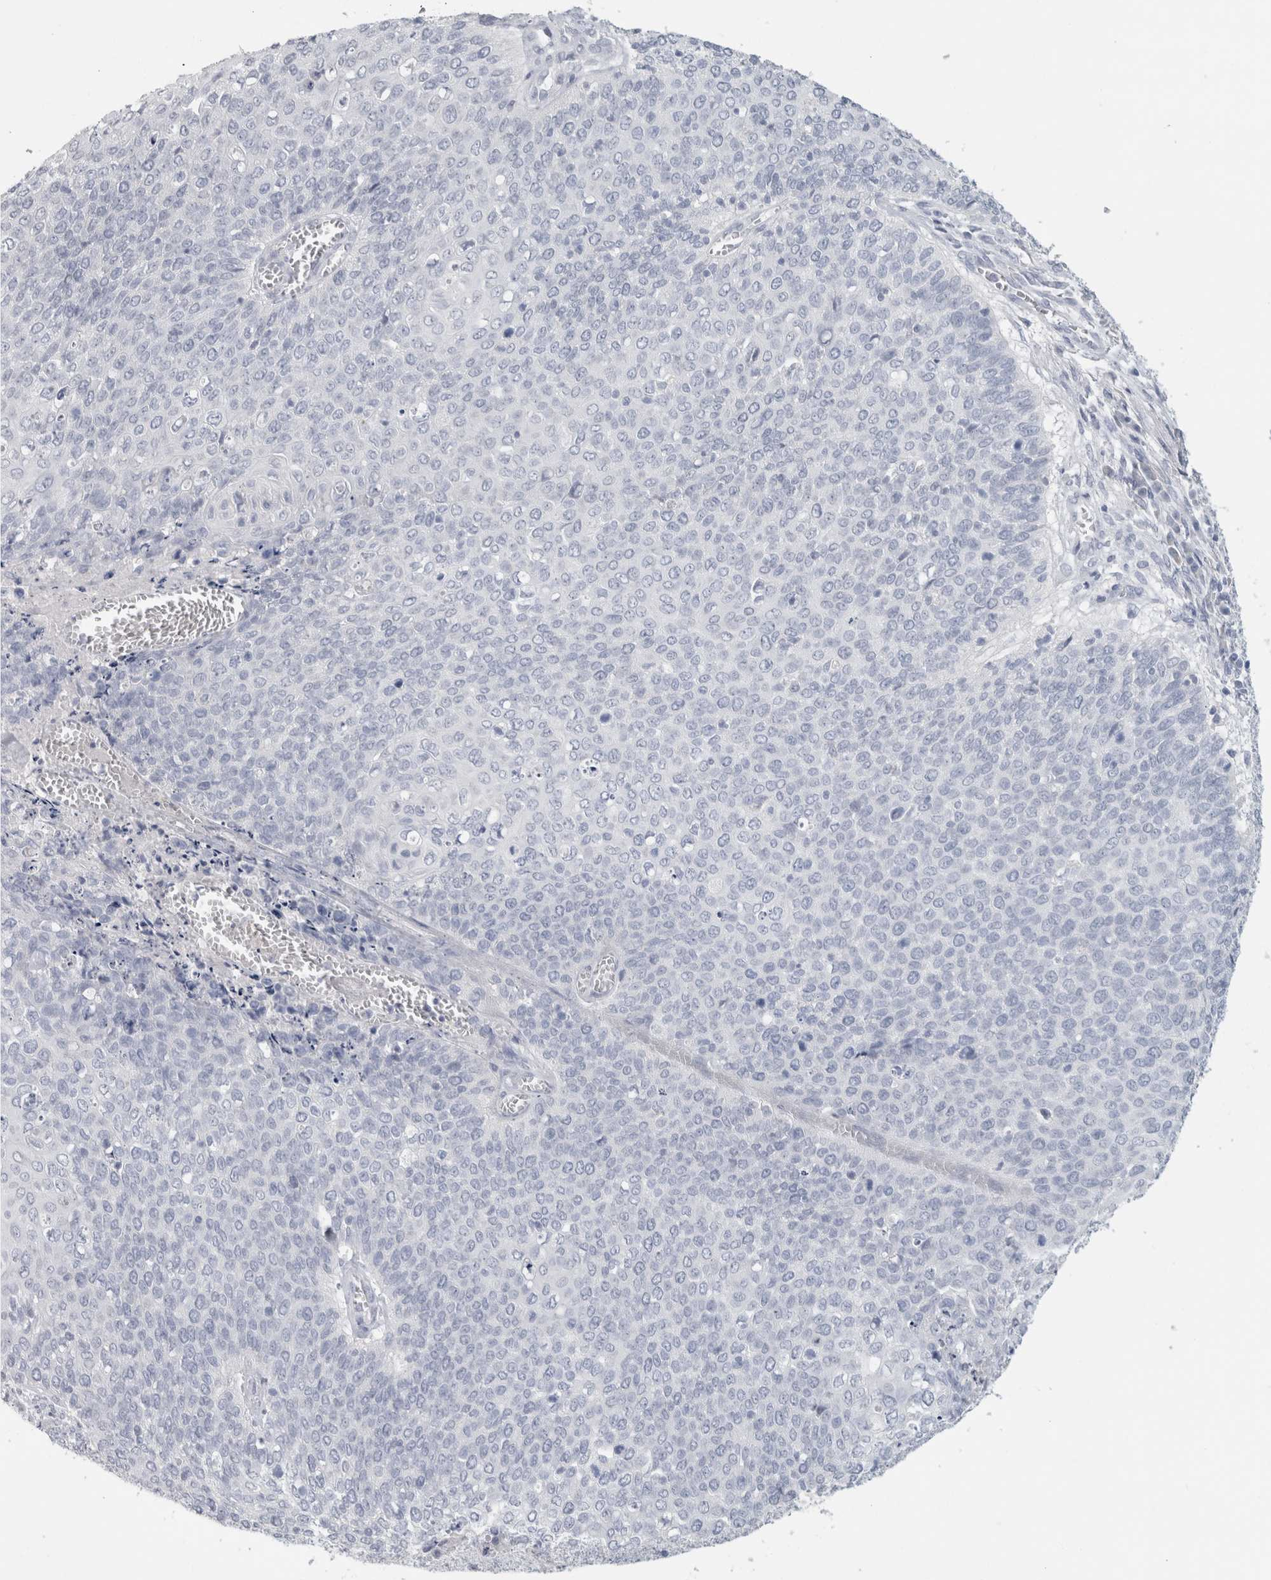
{"staining": {"intensity": "negative", "quantity": "none", "location": "none"}, "tissue": "cervical cancer", "cell_type": "Tumor cells", "image_type": "cancer", "snomed": [{"axis": "morphology", "description": "Squamous cell carcinoma, NOS"}, {"axis": "topography", "description": "Cervix"}], "caption": "The histopathology image exhibits no staining of tumor cells in cervical cancer (squamous cell carcinoma). (Immunohistochemistry (ihc), brightfield microscopy, high magnification).", "gene": "SLC6A1", "patient": {"sex": "female", "age": 39}}